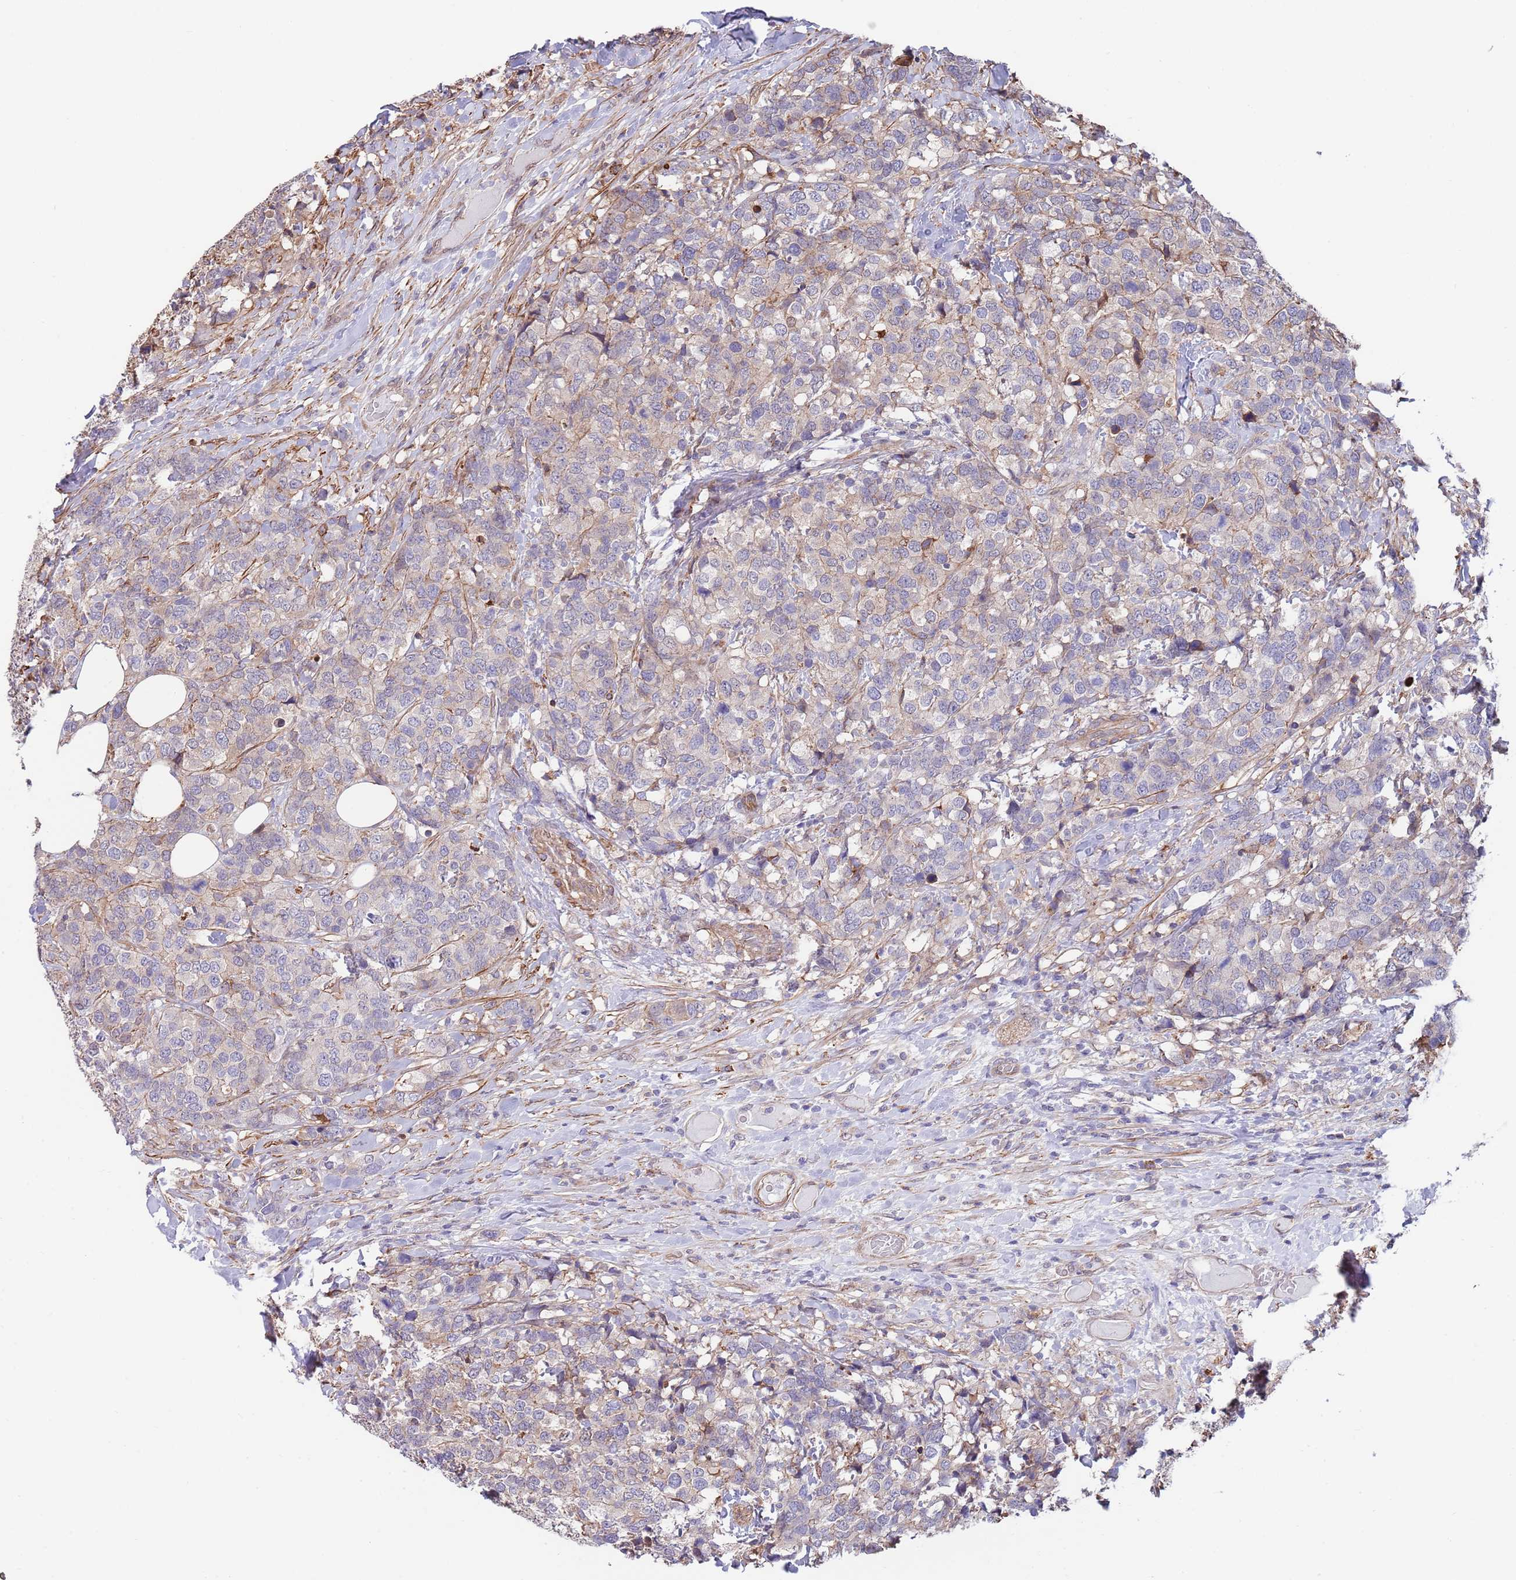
{"staining": {"intensity": "moderate", "quantity": "<25%", "location": "cytoplasmic/membranous"}, "tissue": "breast cancer", "cell_type": "Tumor cells", "image_type": "cancer", "snomed": [{"axis": "morphology", "description": "Lobular carcinoma"}, {"axis": "topography", "description": "Breast"}], "caption": "About <25% of tumor cells in human breast cancer (lobular carcinoma) show moderate cytoplasmic/membranous protein expression as visualized by brown immunohistochemical staining.", "gene": "BPNT1", "patient": {"sex": "female", "age": 59}}